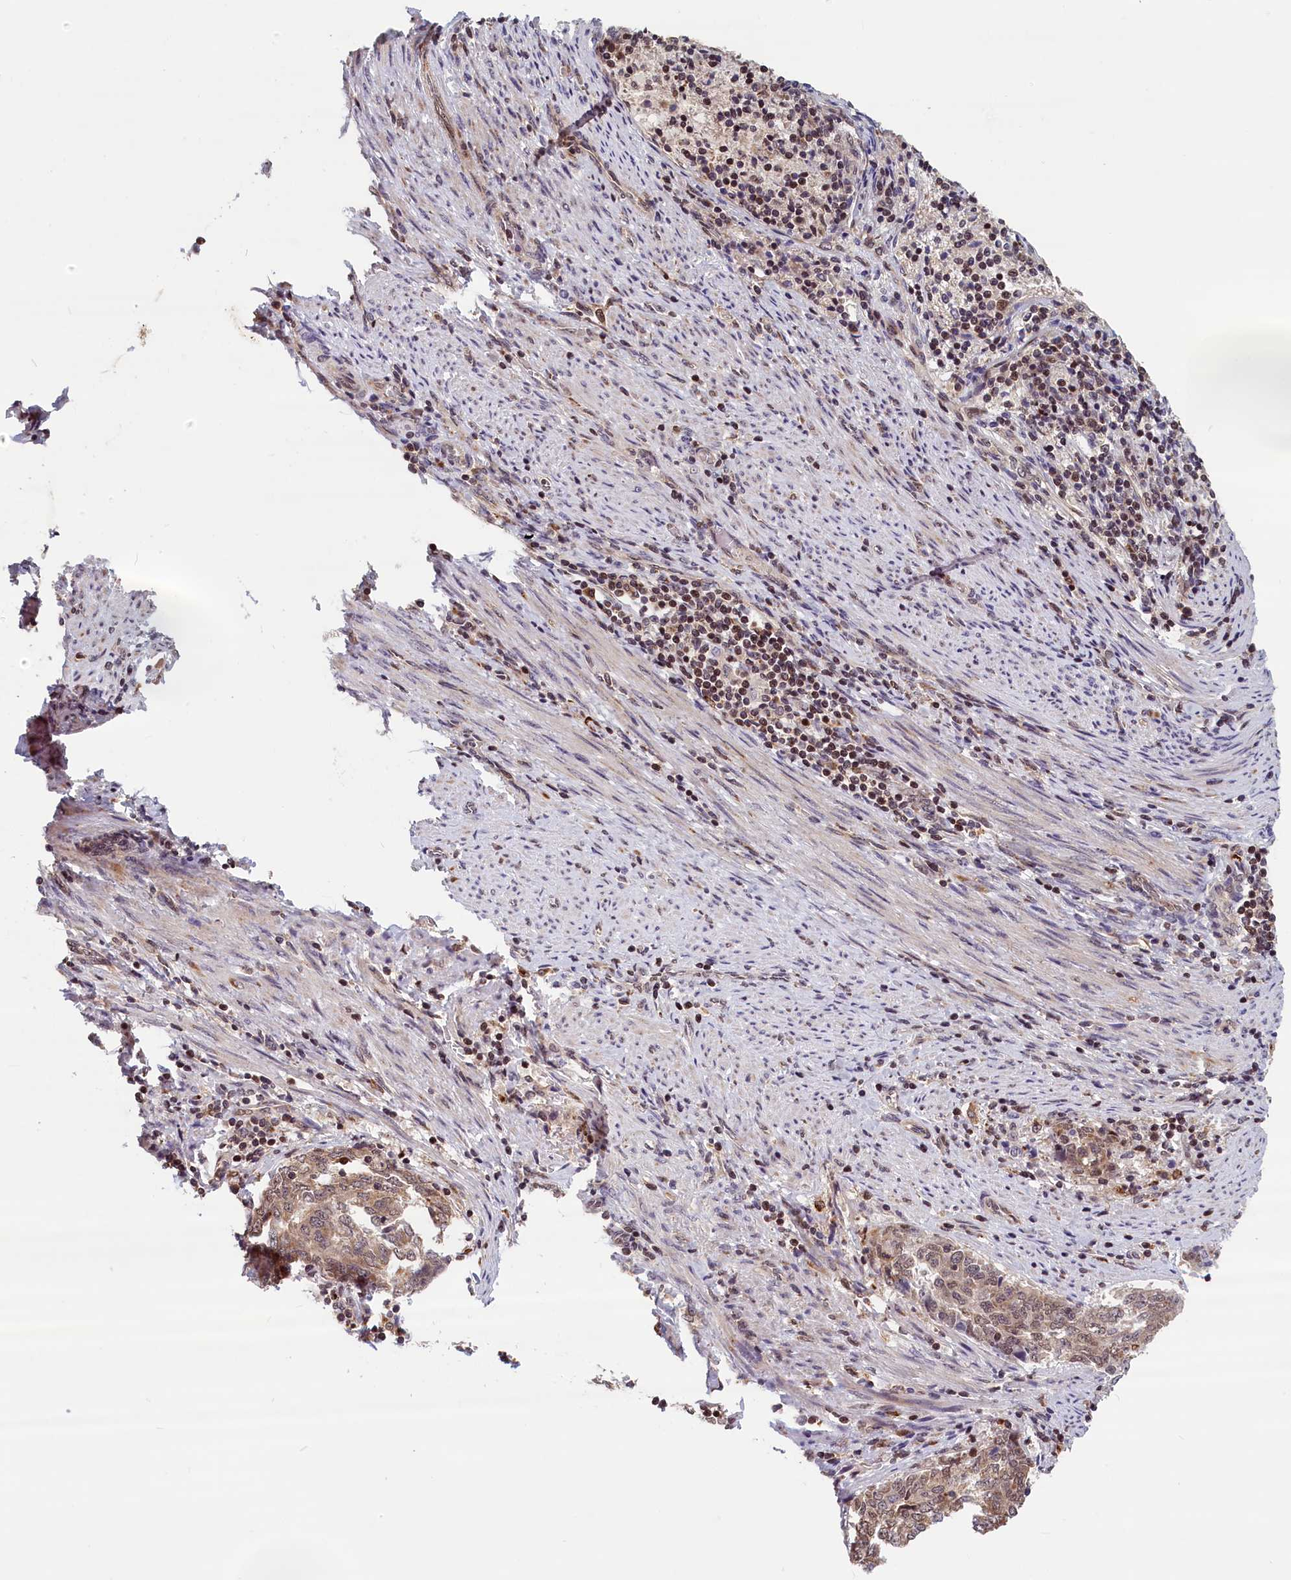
{"staining": {"intensity": "moderate", "quantity": ">75%", "location": "cytoplasmic/membranous"}, "tissue": "endometrial cancer", "cell_type": "Tumor cells", "image_type": "cancer", "snomed": [{"axis": "morphology", "description": "Adenocarcinoma, NOS"}, {"axis": "topography", "description": "Endometrium"}], "caption": "Moderate cytoplasmic/membranous positivity for a protein is identified in approximately >75% of tumor cells of adenocarcinoma (endometrial) using IHC.", "gene": "KCNK6", "patient": {"sex": "female", "age": 80}}